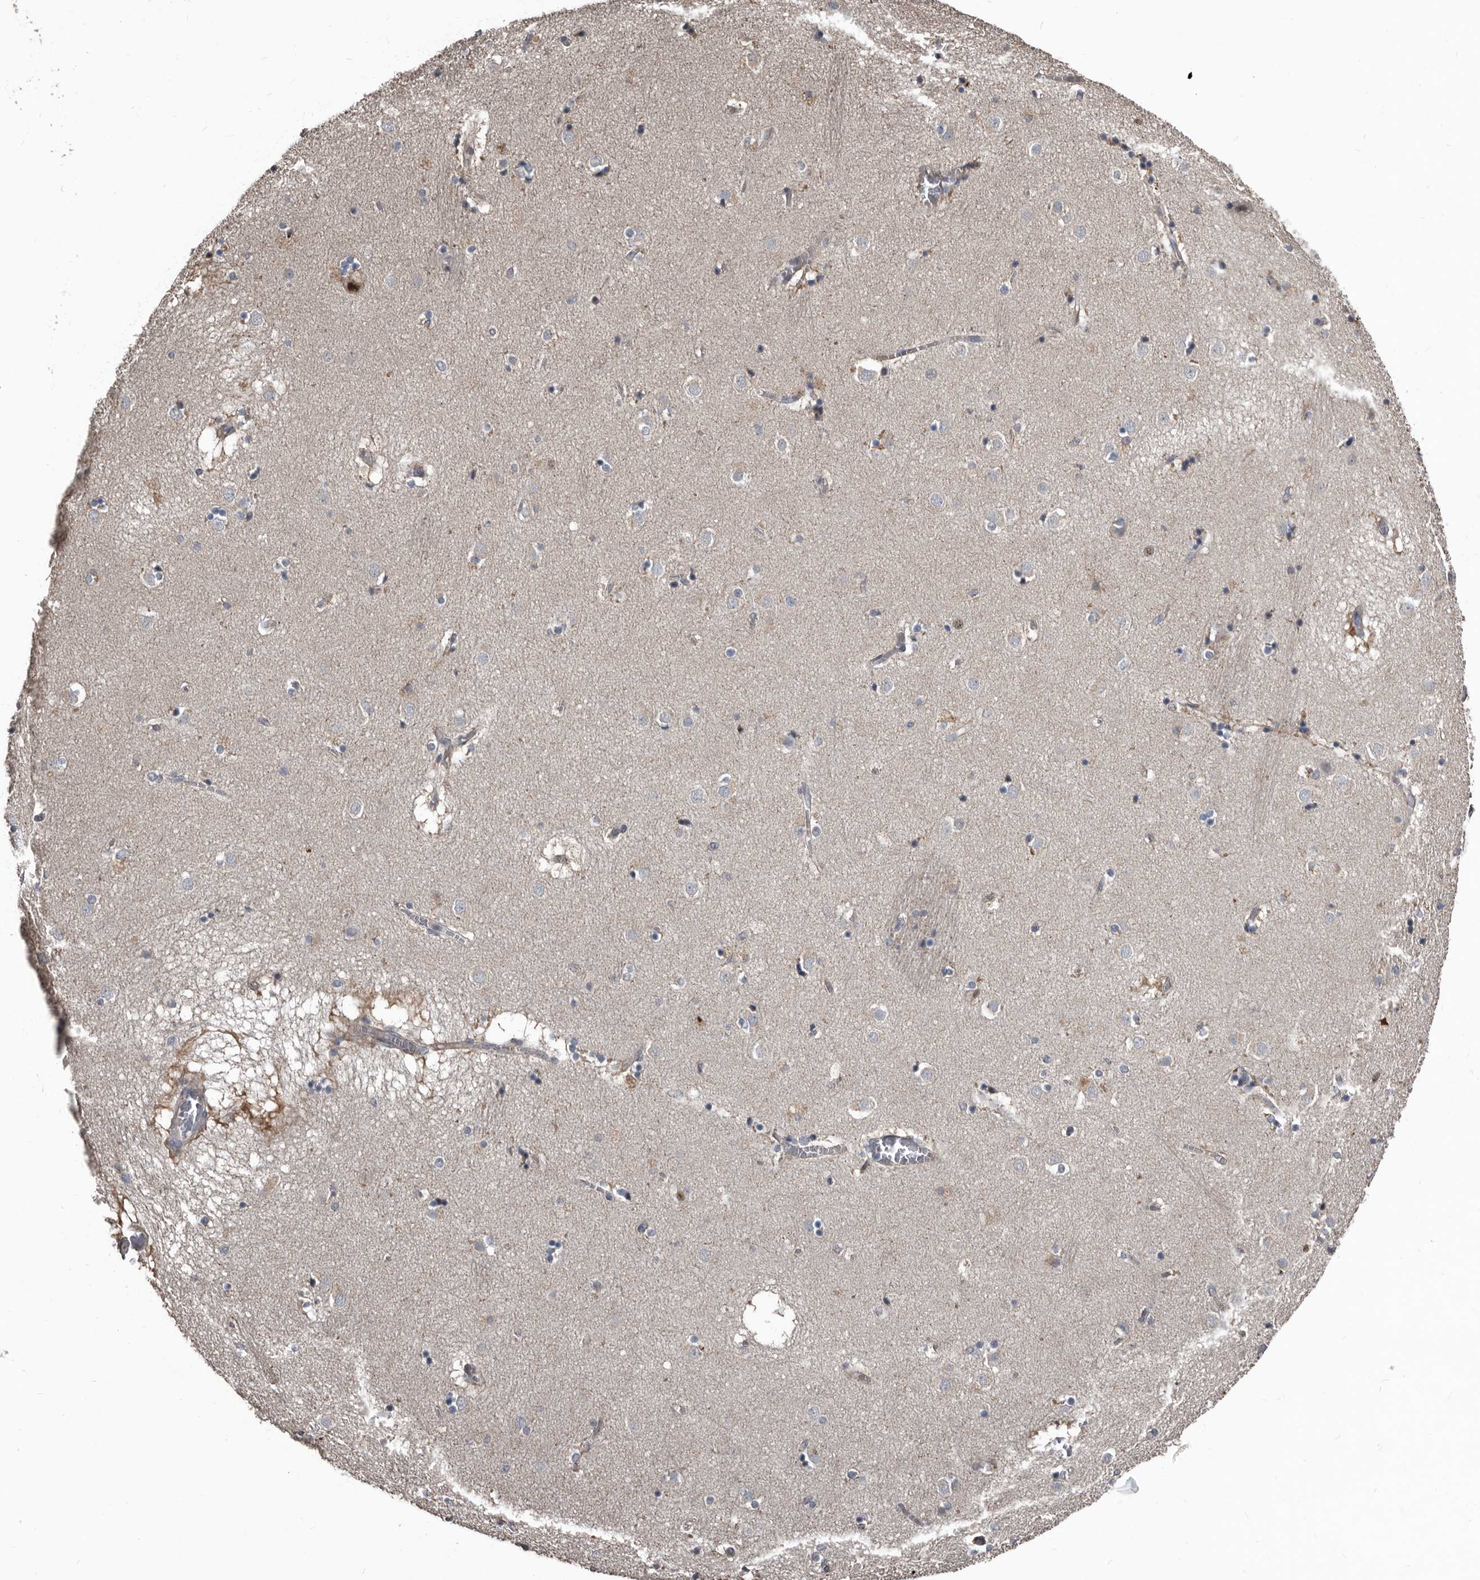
{"staining": {"intensity": "negative", "quantity": "none", "location": "none"}, "tissue": "caudate", "cell_type": "Glial cells", "image_type": "normal", "snomed": [{"axis": "morphology", "description": "Normal tissue, NOS"}, {"axis": "topography", "description": "Lateral ventricle wall"}], "caption": "Caudate was stained to show a protein in brown. There is no significant staining in glial cells. Brightfield microscopy of immunohistochemistry stained with DAB (brown) and hematoxylin (blue), captured at high magnification.", "gene": "DHPS", "patient": {"sex": "male", "age": 70}}